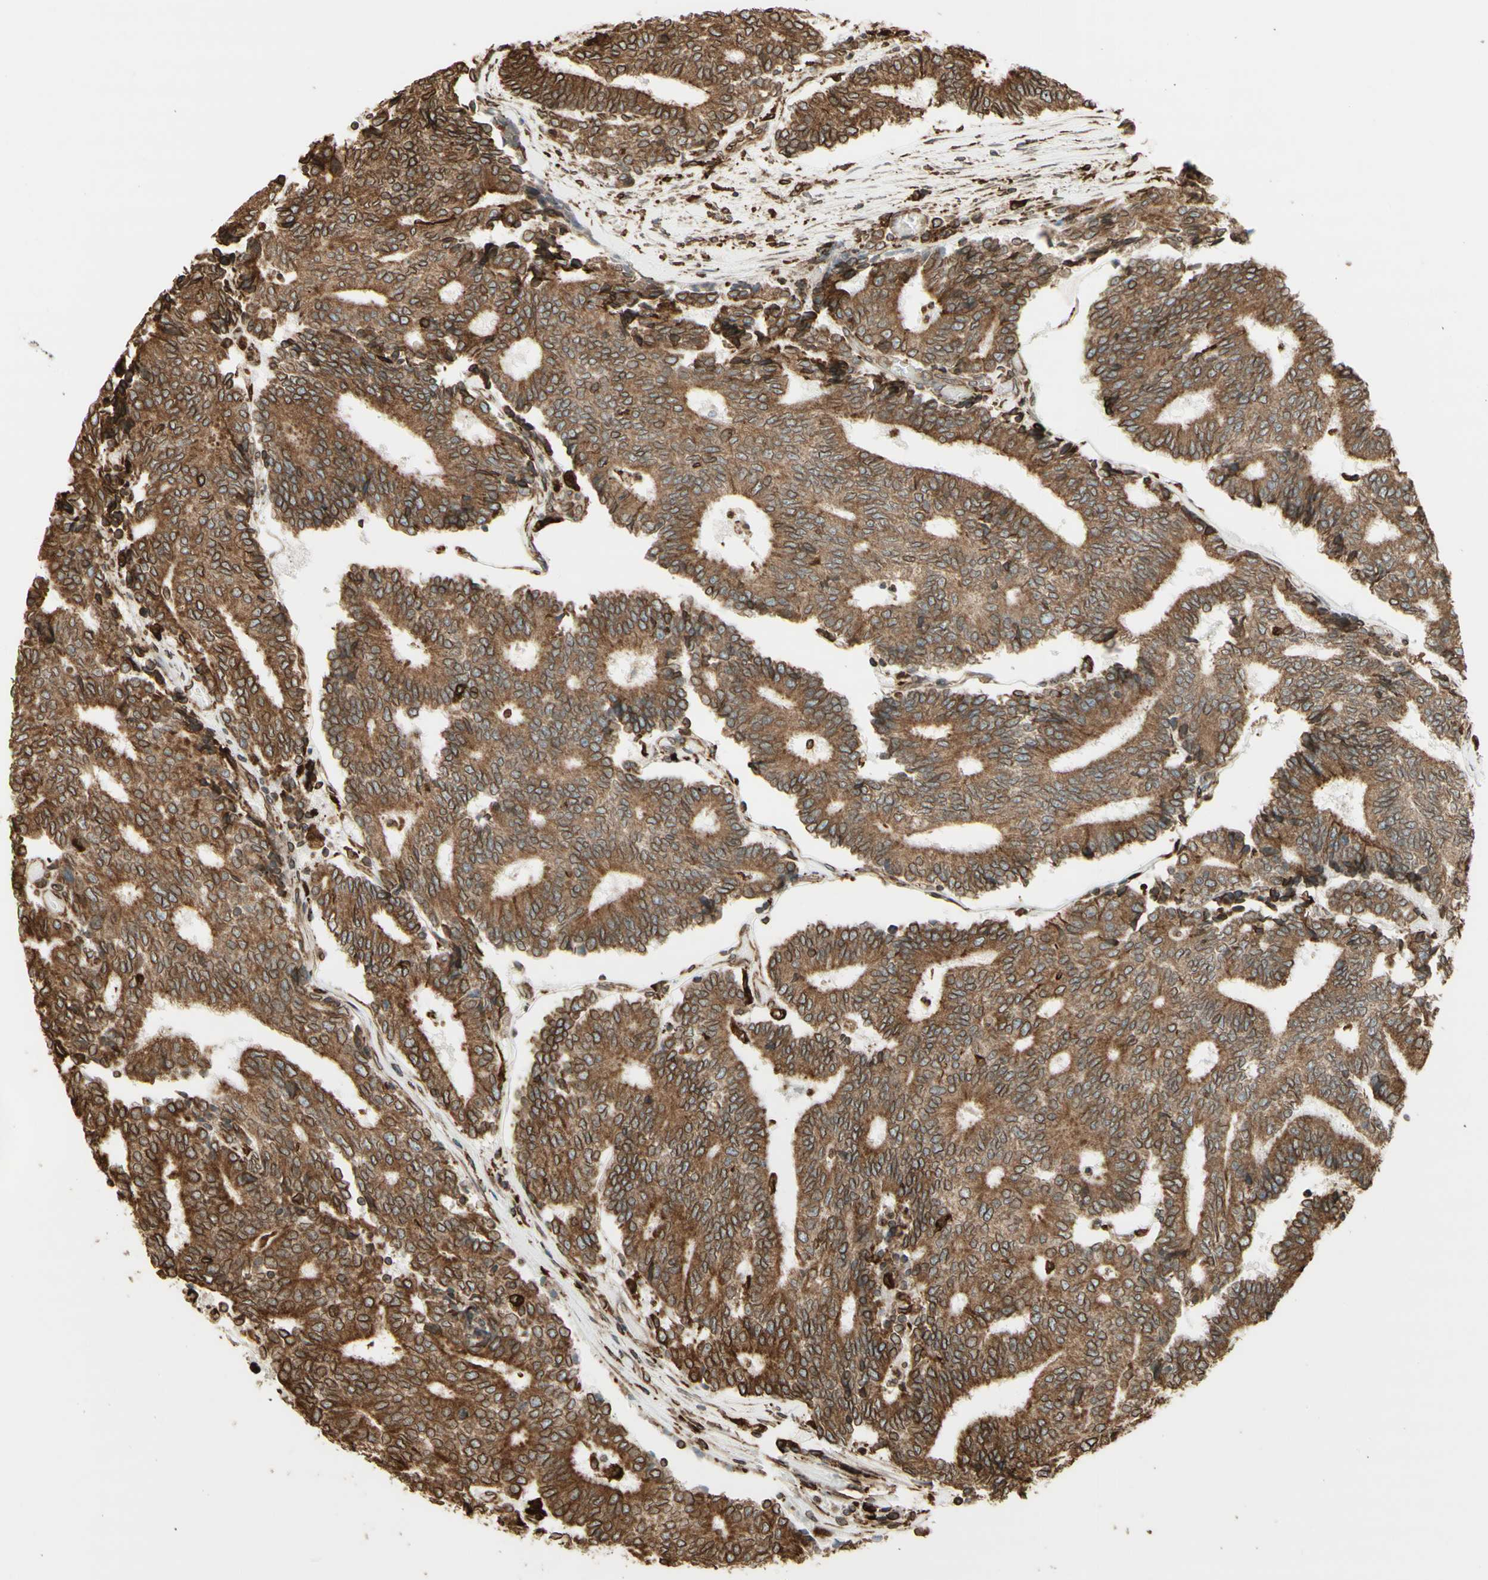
{"staining": {"intensity": "moderate", "quantity": ">75%", "location": "cytoplasmic/membranous"}, "tissue": "prostate cancer", "cell_type": "Tumor cells", "image_type": "cancer", "snomed": [{"axis": "morphology", "description": "Normal tissue, NOS"}, {"axis": "morphology", "description": "Adenocarcinoma, High grade"}, {"axis": "topography", "description": "Prostate"}, {"axis": "topography", "description": "Seminal veicle"}], "caption": "A brown stain labels moderate cytoplasmic/membranous expression of a protein in prostate cancer tumor cells. (Stains: DAB in brown, nuclei in blue, Microscopy: brightfield microscopy at high magnification).", "gene": "CANX", "patient": {"sex": "male", "age": 55}}